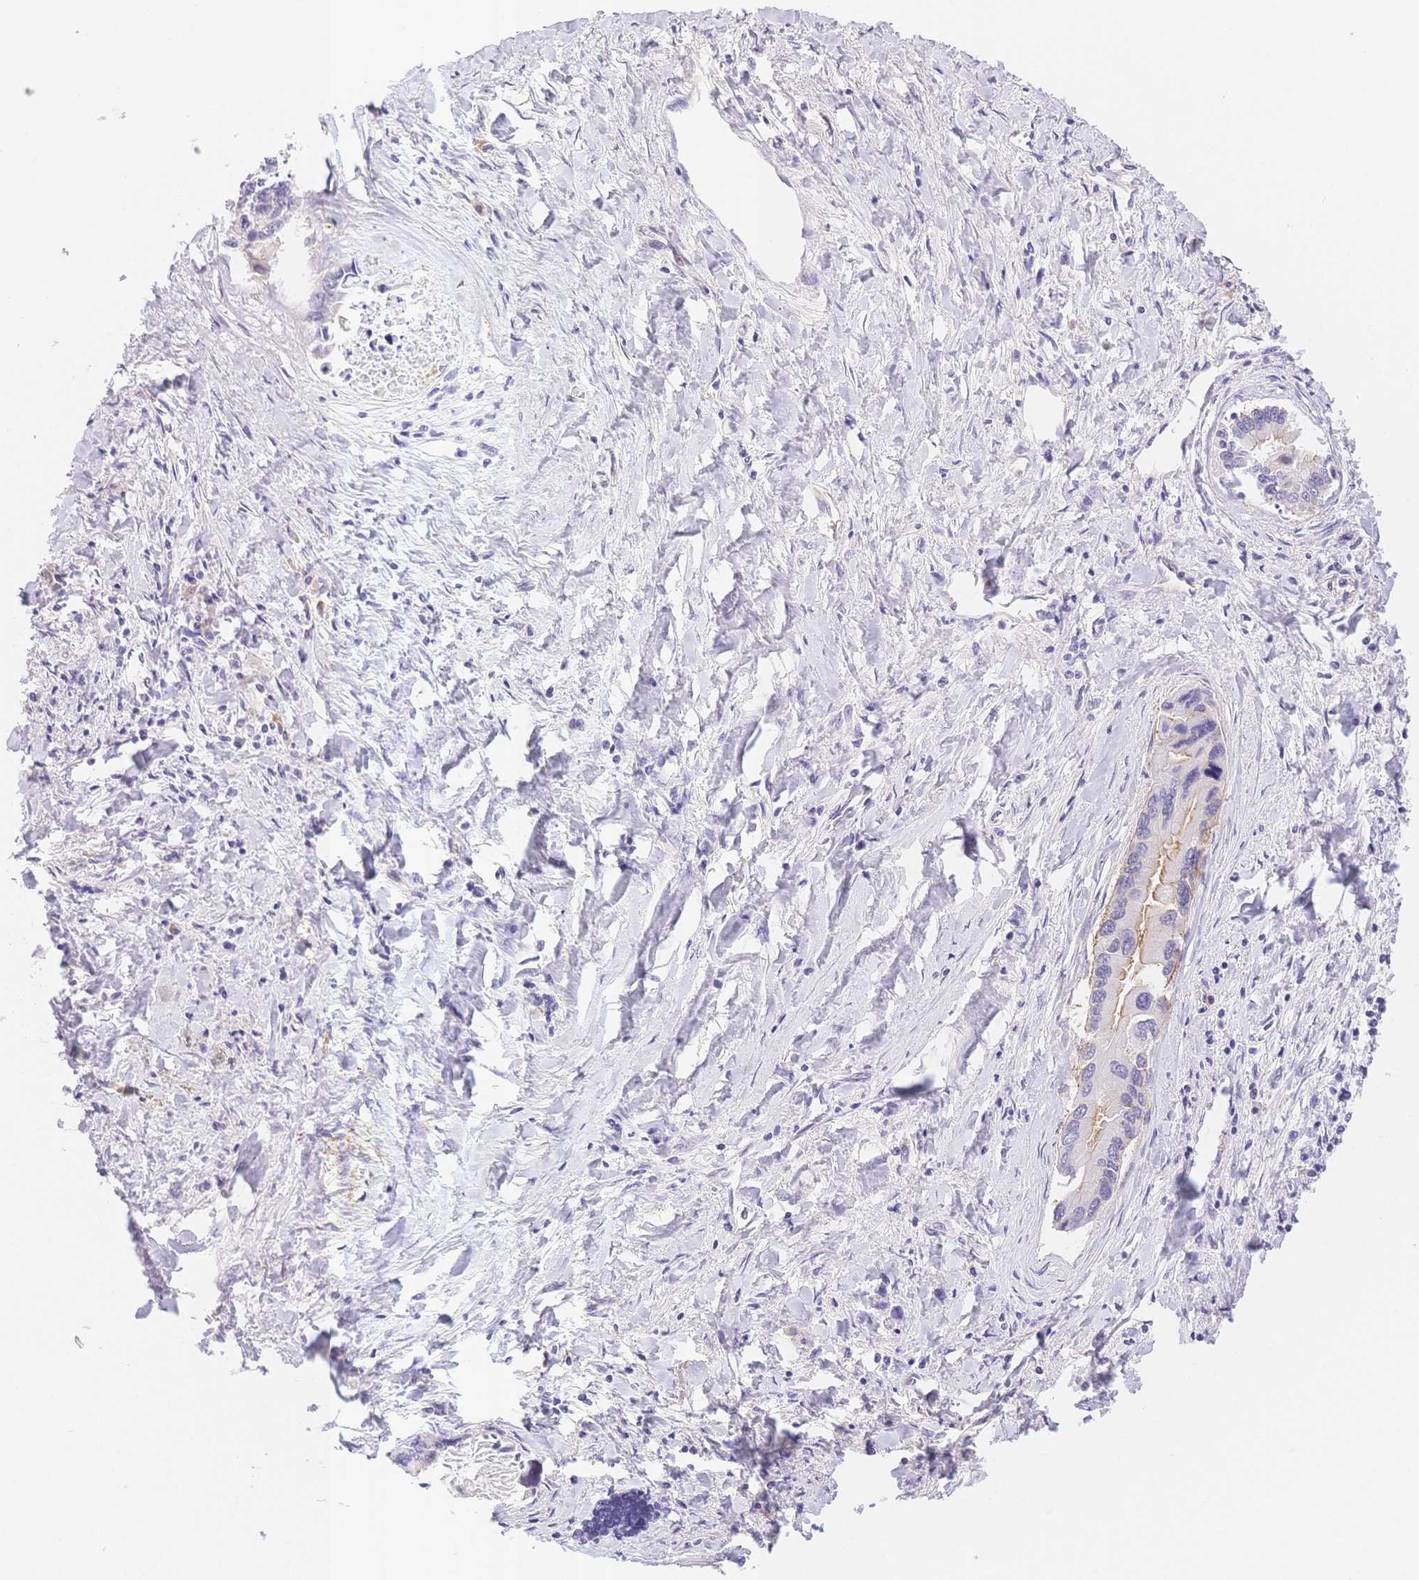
{"staining": {"intensity": "weak", "quantity": "<25%", "location": "cytoplasmic/membranous"}, "tissue": "liver cancer", "cell_type": "Tumor cells", "image_type": "cancer", "snomed": [{"axis": "morphology", "description": "Cholangiocarcinoma"}, {"axis": "topography", "description": "Liver"}], "caption": "There is no significant positivity in tumor cells of liver cholangiocarcinoma.", "gene": "CSN1S1", "patient": {"sex": "male", "age": 66}}